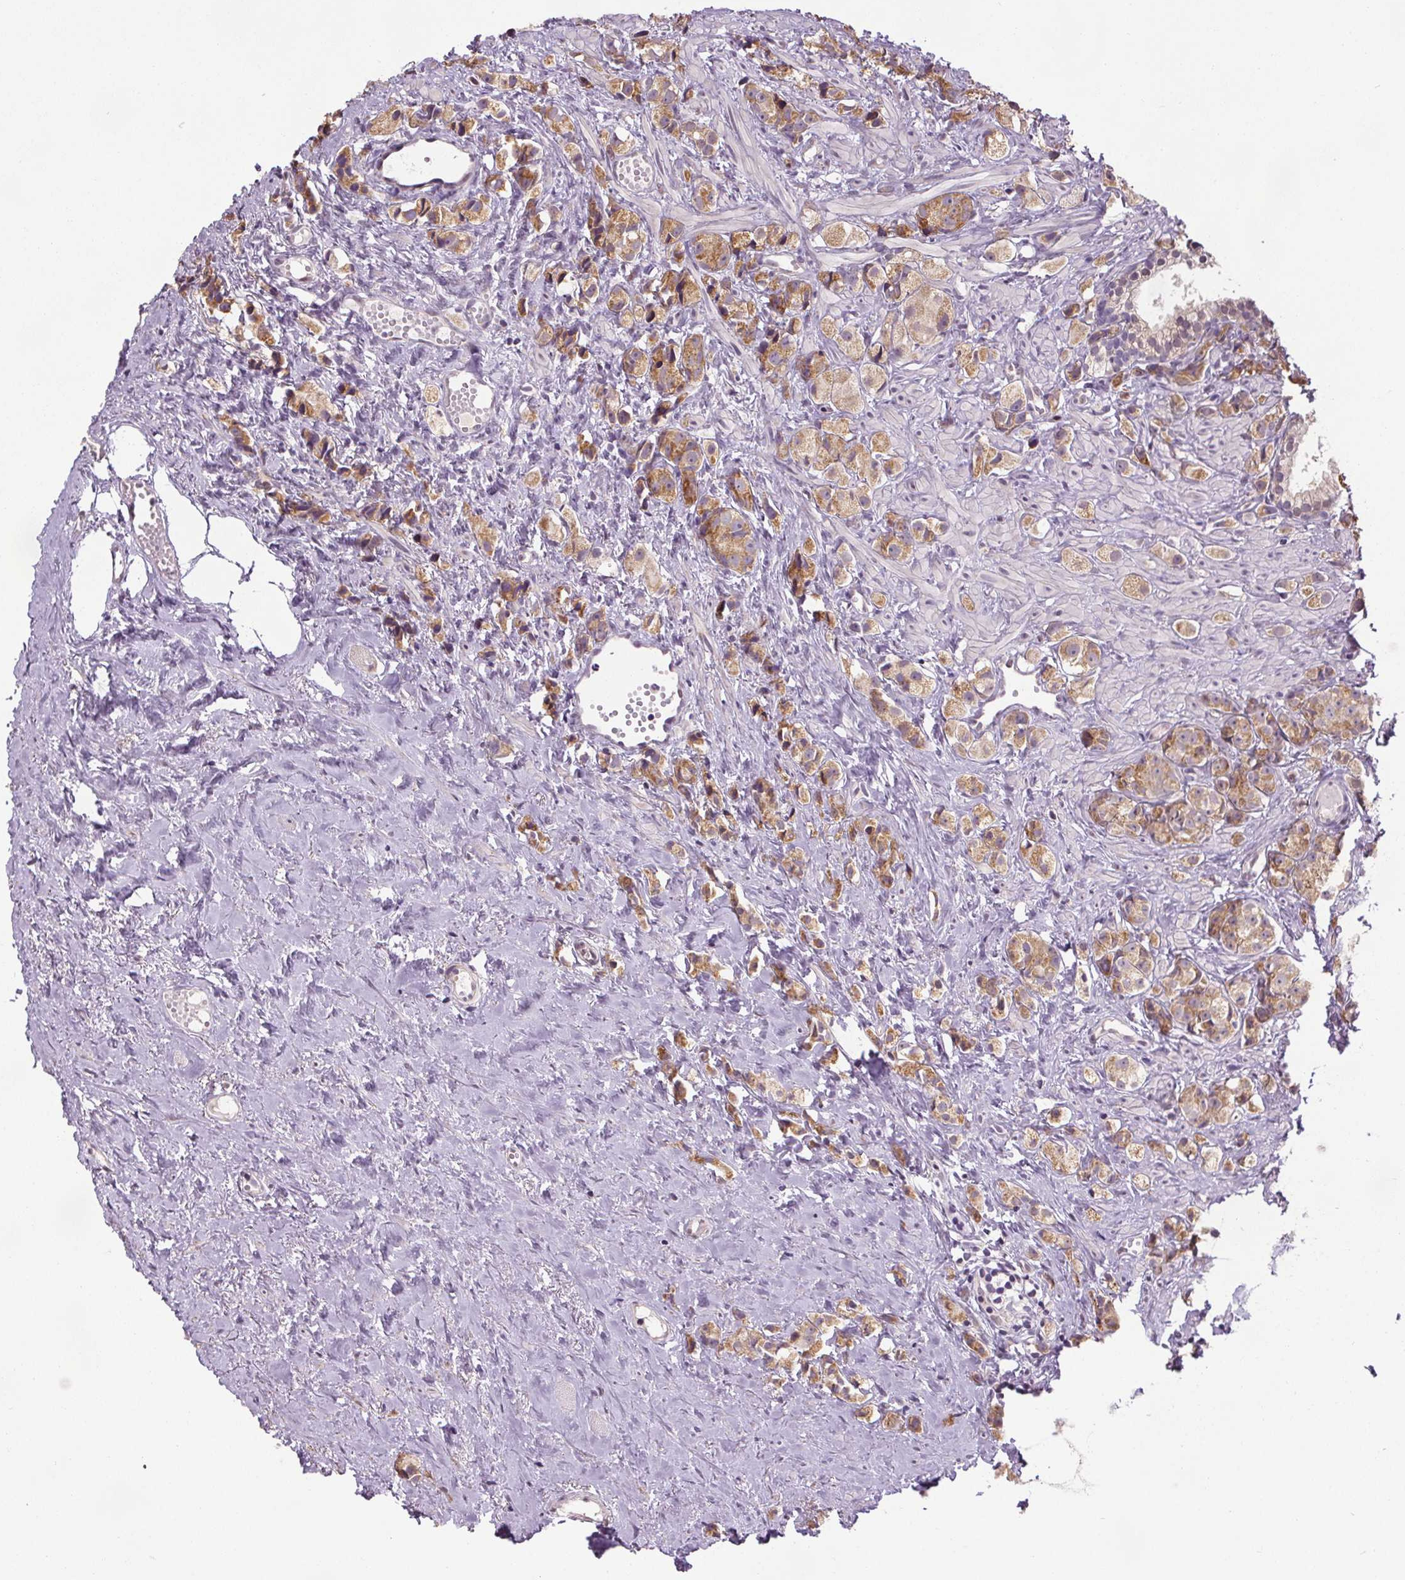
{"staining": {"intensity": "moderate", "quantity": "25%-75%", "location": "cytoplasmic/membranous"}, "tissue": "prostate cancer", "cell_type": "Tumor cells", "image_type": "cancer", "snomed": [{"axis": "morphology", "description": "Adenocarcinoma, High grade"}, {"axis": "topography", "description": "Prostate"}], "caption": "Human prostate cancer (adenocarcinoma (high-grade)) stained with a protein marker demonstrates moderate staining in tumor cells.", "gene": "SLC2A9", "patient": {"sex": "male", "age": 81}}